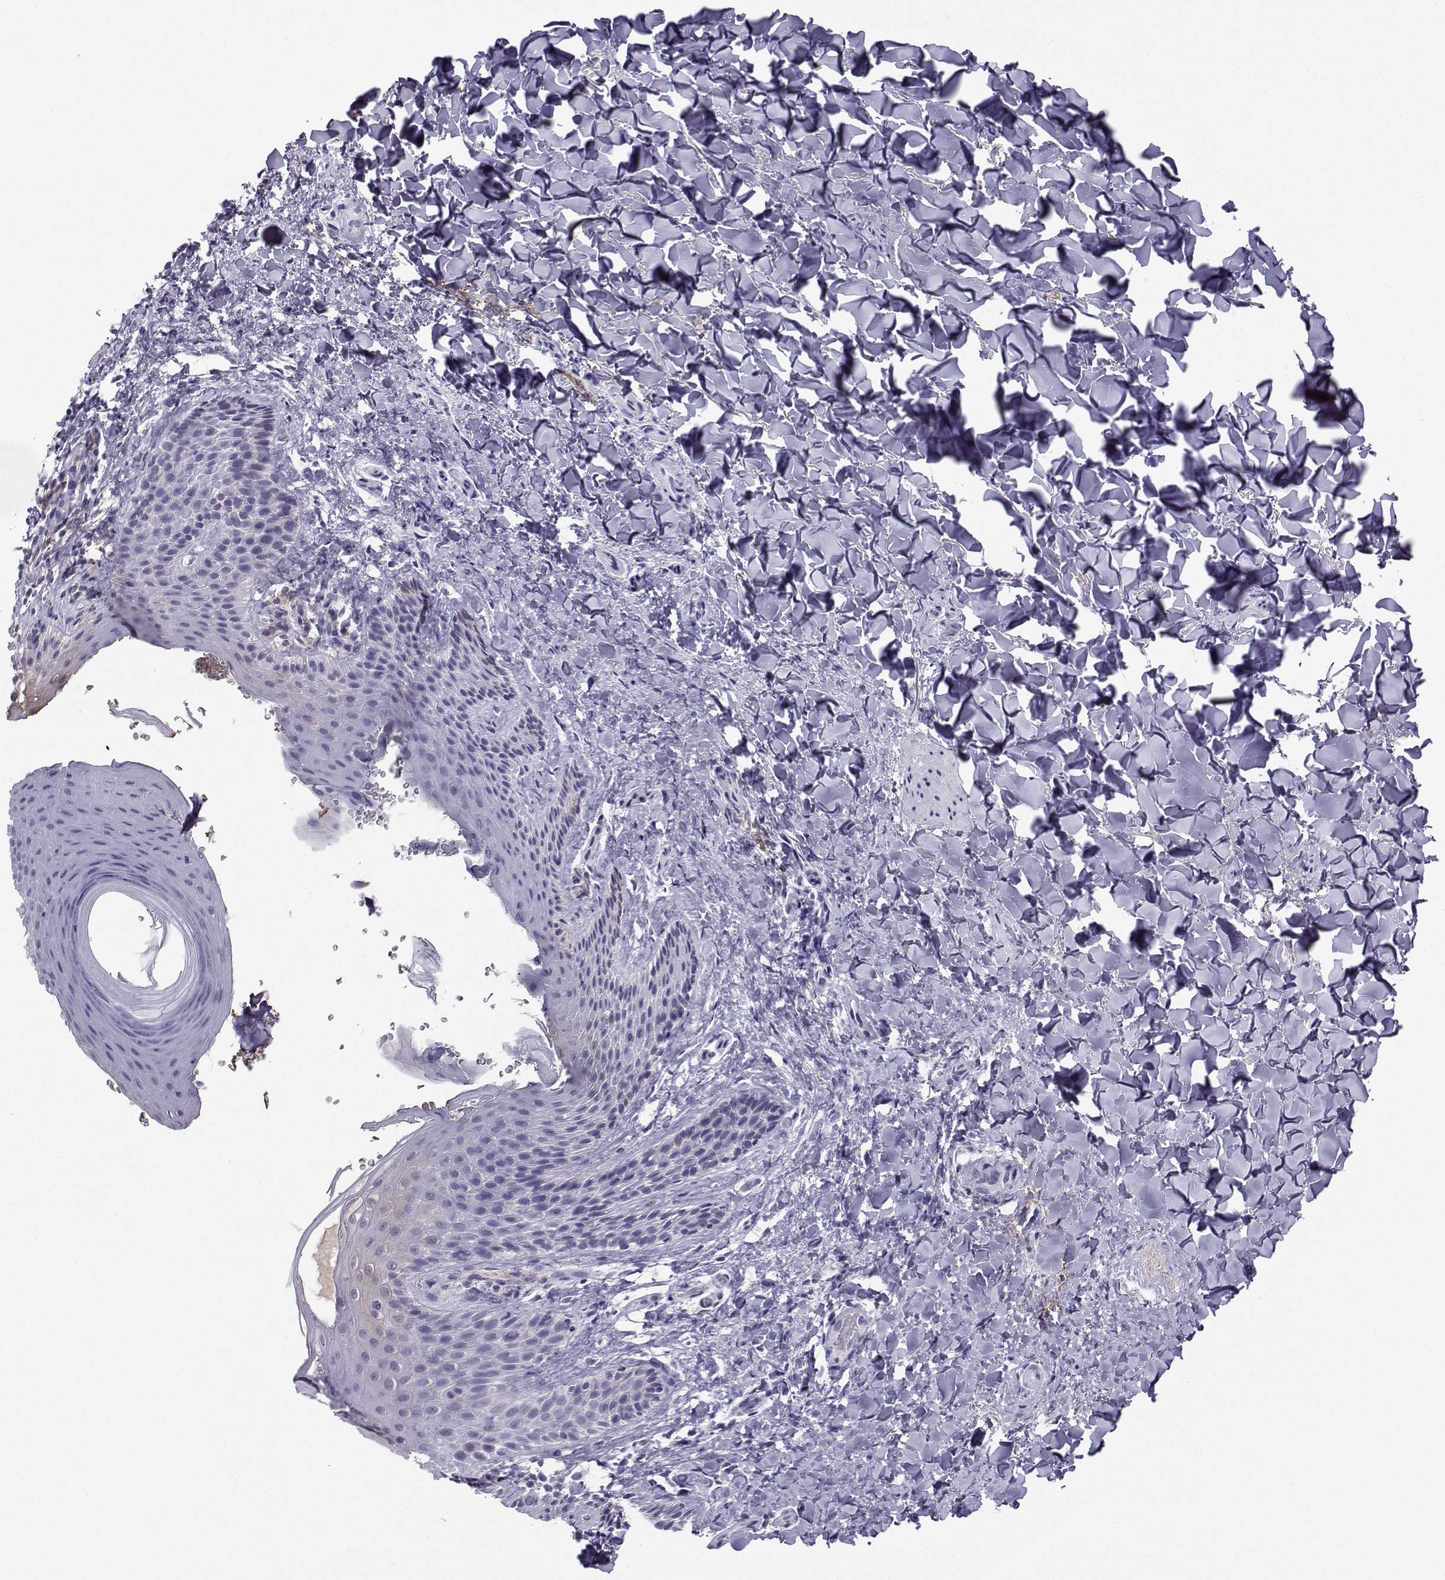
{"staining": {"intensity": "negative", "quantity": "none", "location": "none"}, "tissue": "skin", "cell_type": "Epidermal cells", "image_type": "normal", "snomed": [{"axis": "morphology", "description": "Normal tissue, NOS"}, {"axis": "topography", "description": "Anal"}], "caption": "This is an immunohistochemistry (IHC) photomicrograph of benign human skin. There is no staining in epidermal cells.", "gene": "LHX1", "patient": {"sex": "male", "age": 36}}